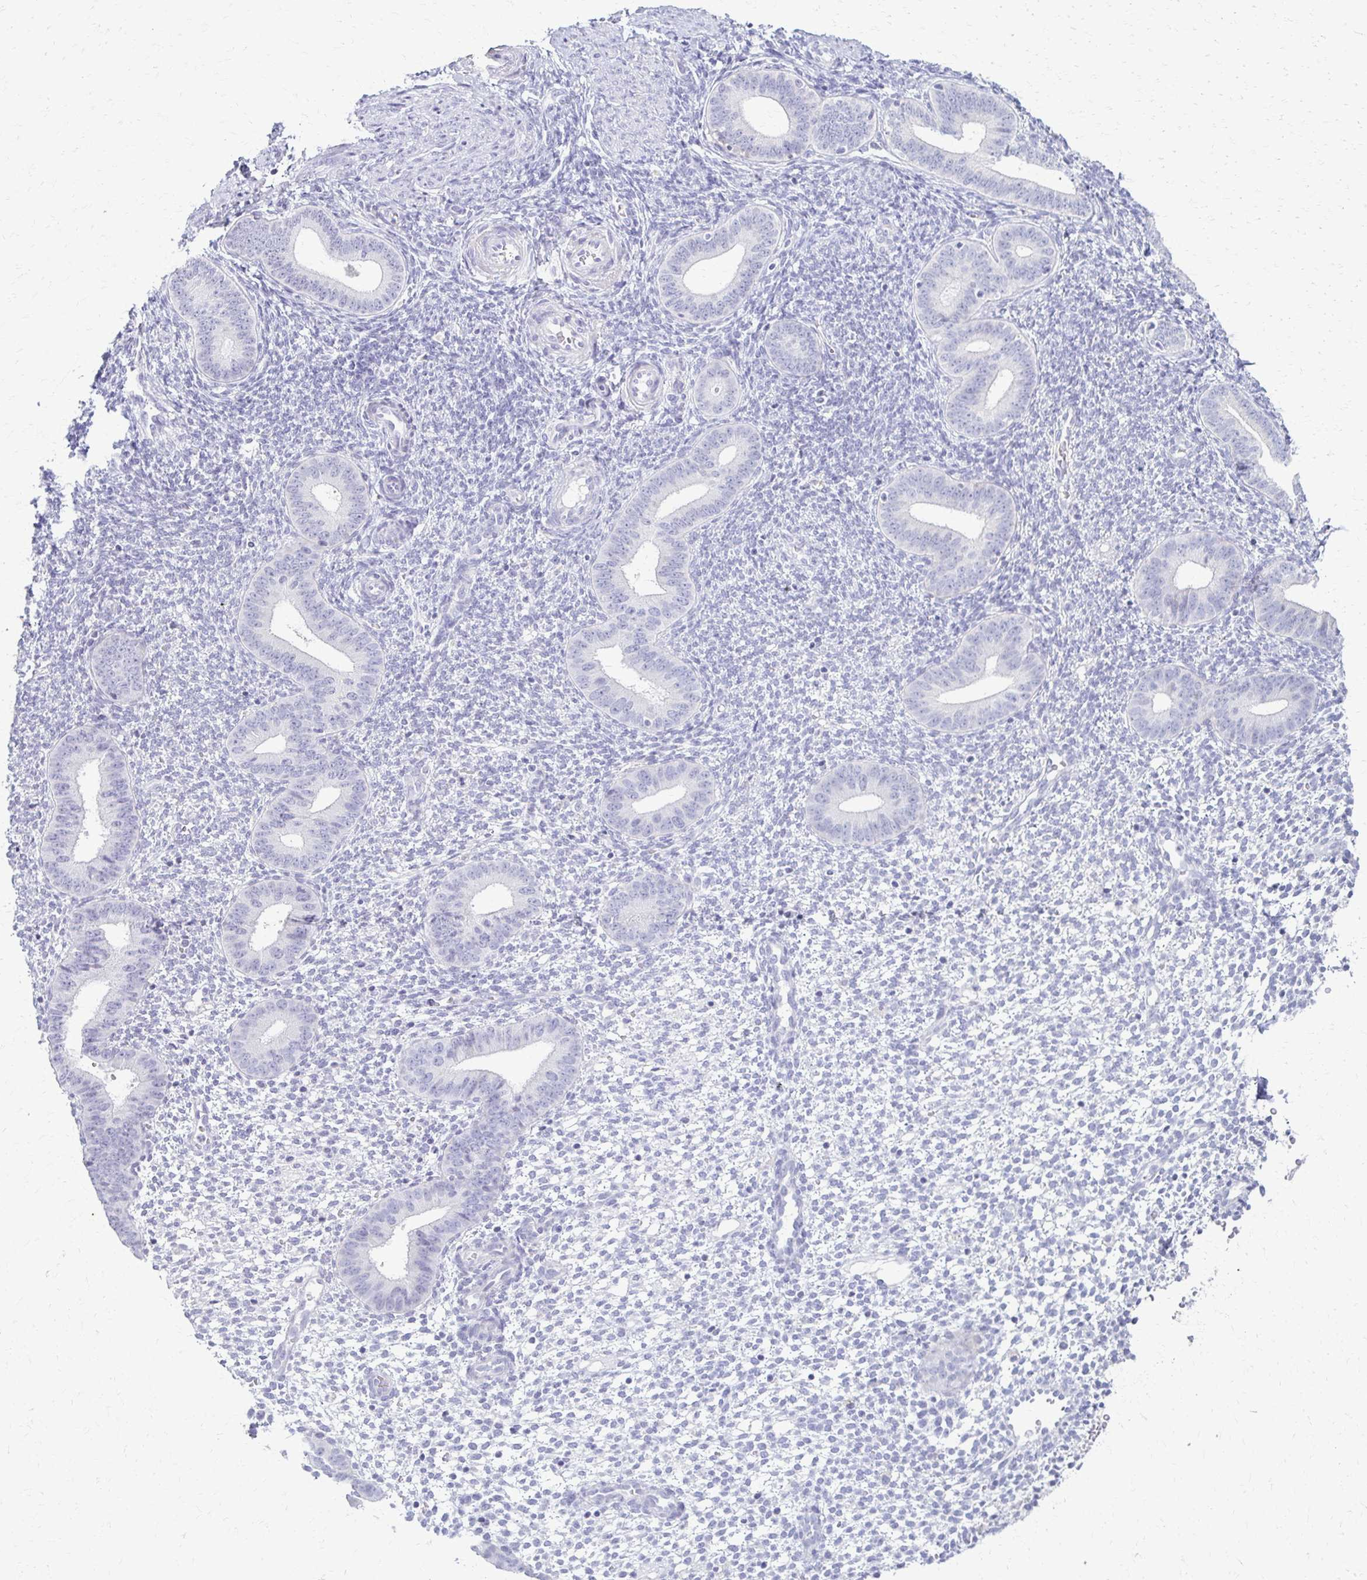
{"staining": {"intensity": "negative", "quantity": "none", "location": "none"}, "tissue": "endometrium", "cell_type": "Cells in endometrial stroma", "image_type": "normal", "snomed": [{"axis": "morphology", "description": "Normal tissue, NOS"}, {"axis": "topography", "description": "Endometrium"}], "caption": "This is an immunohistochemistry photomicrograph of benign endometrium. There is no expression in cells in endometrial stroma.", "gene": "FCGR2A", "patient": {"sex": "female", "age": 40}}